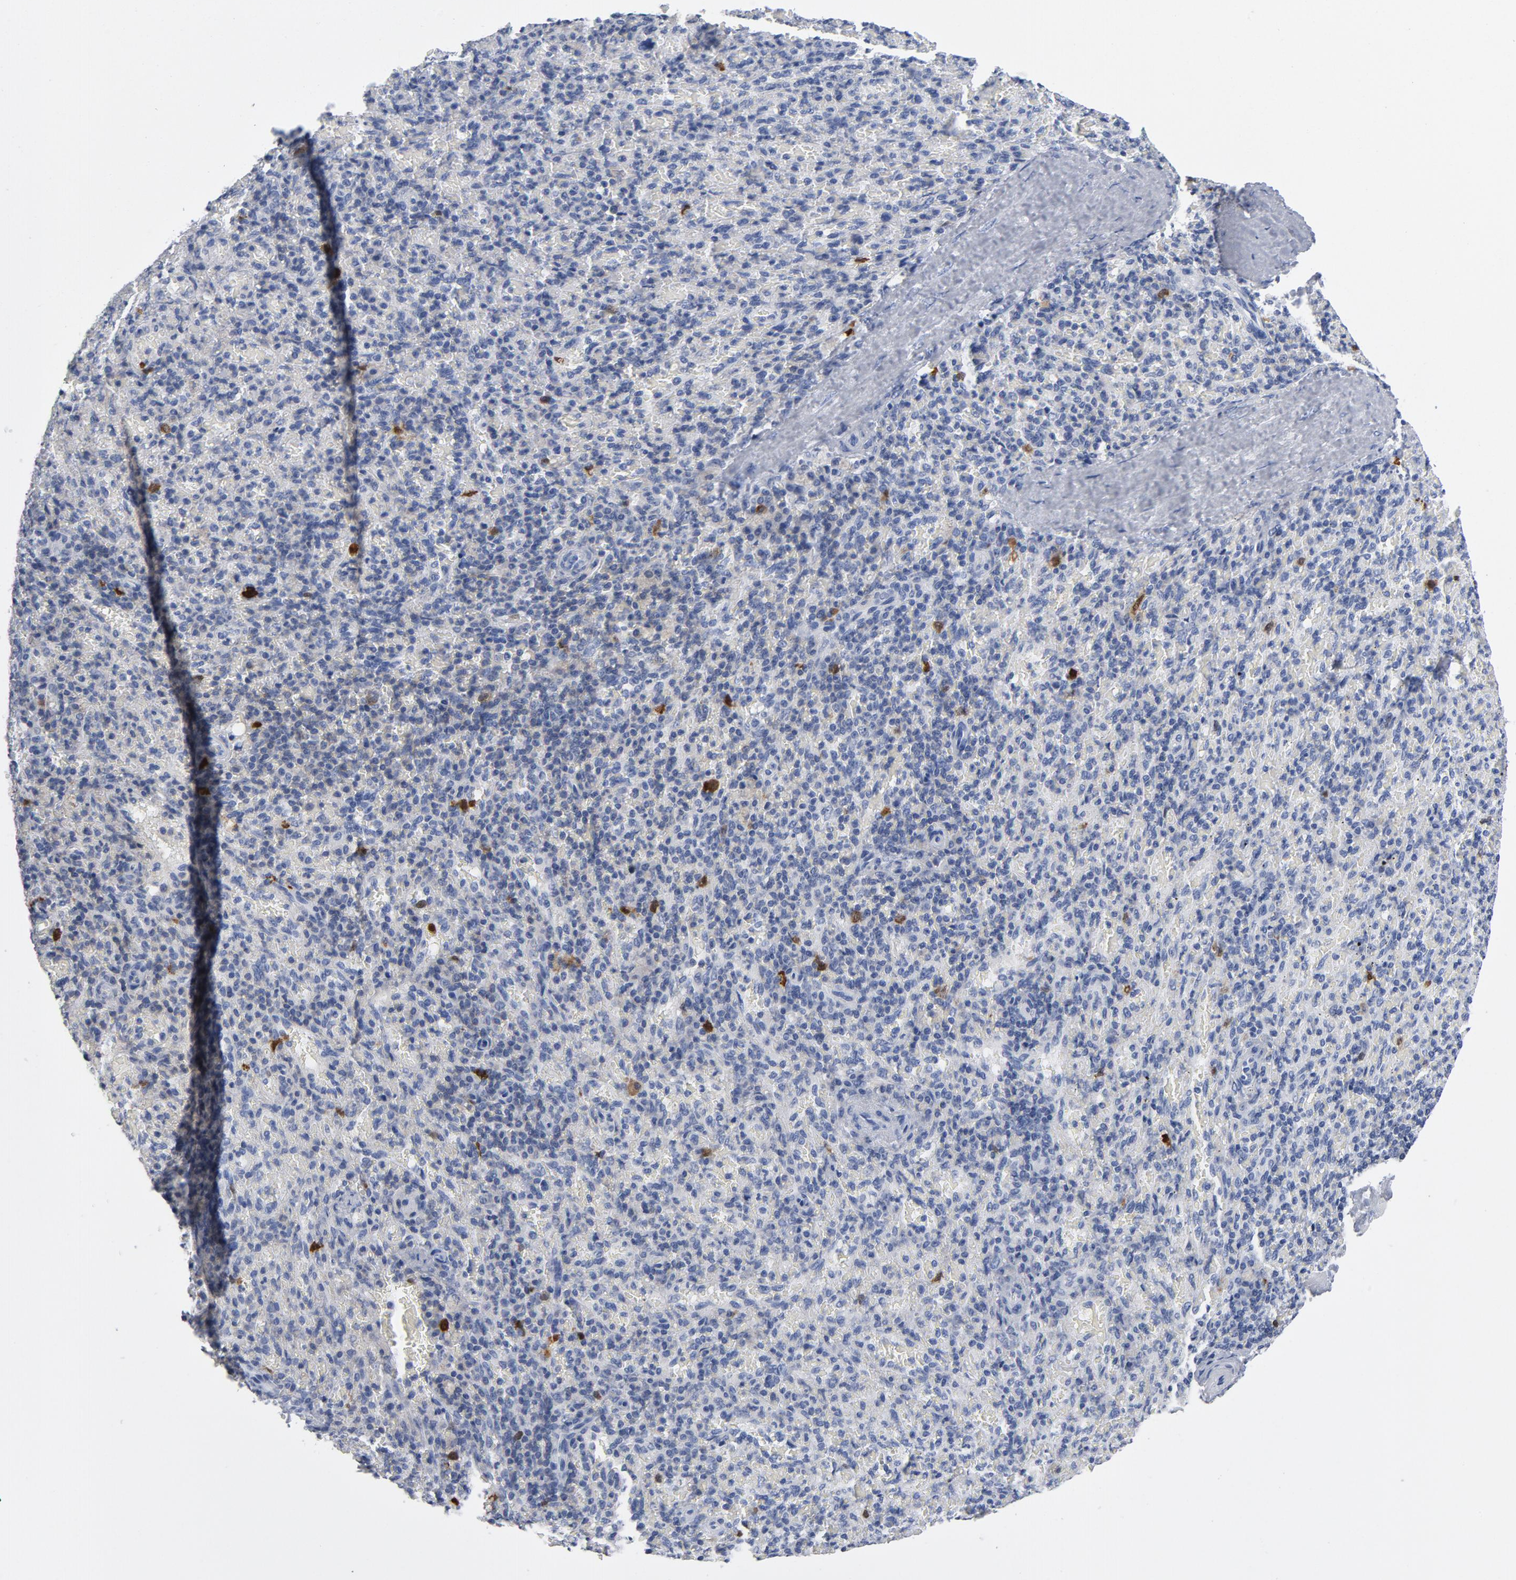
{"staining": {"intensity": "moderate", "quantity": "<25%", "location": "nuclear"}, "tissue": "spleen", "cell_type": "Cells in red pulp", "image_type": "normal", "snomed": [{"axis": "morphology", "description": "Normal tissue, NOS"}, {"axis": "topography", "description": "Spleen"}], "caption": "A brown stain labels moderate nuclear expression of a protein in cells in red pulp of normal spleen. (DAB IHC with brightfield microscopy, high magnification).", "gene": "CDC20", "patient": {"sex": "female", "age": 43}}